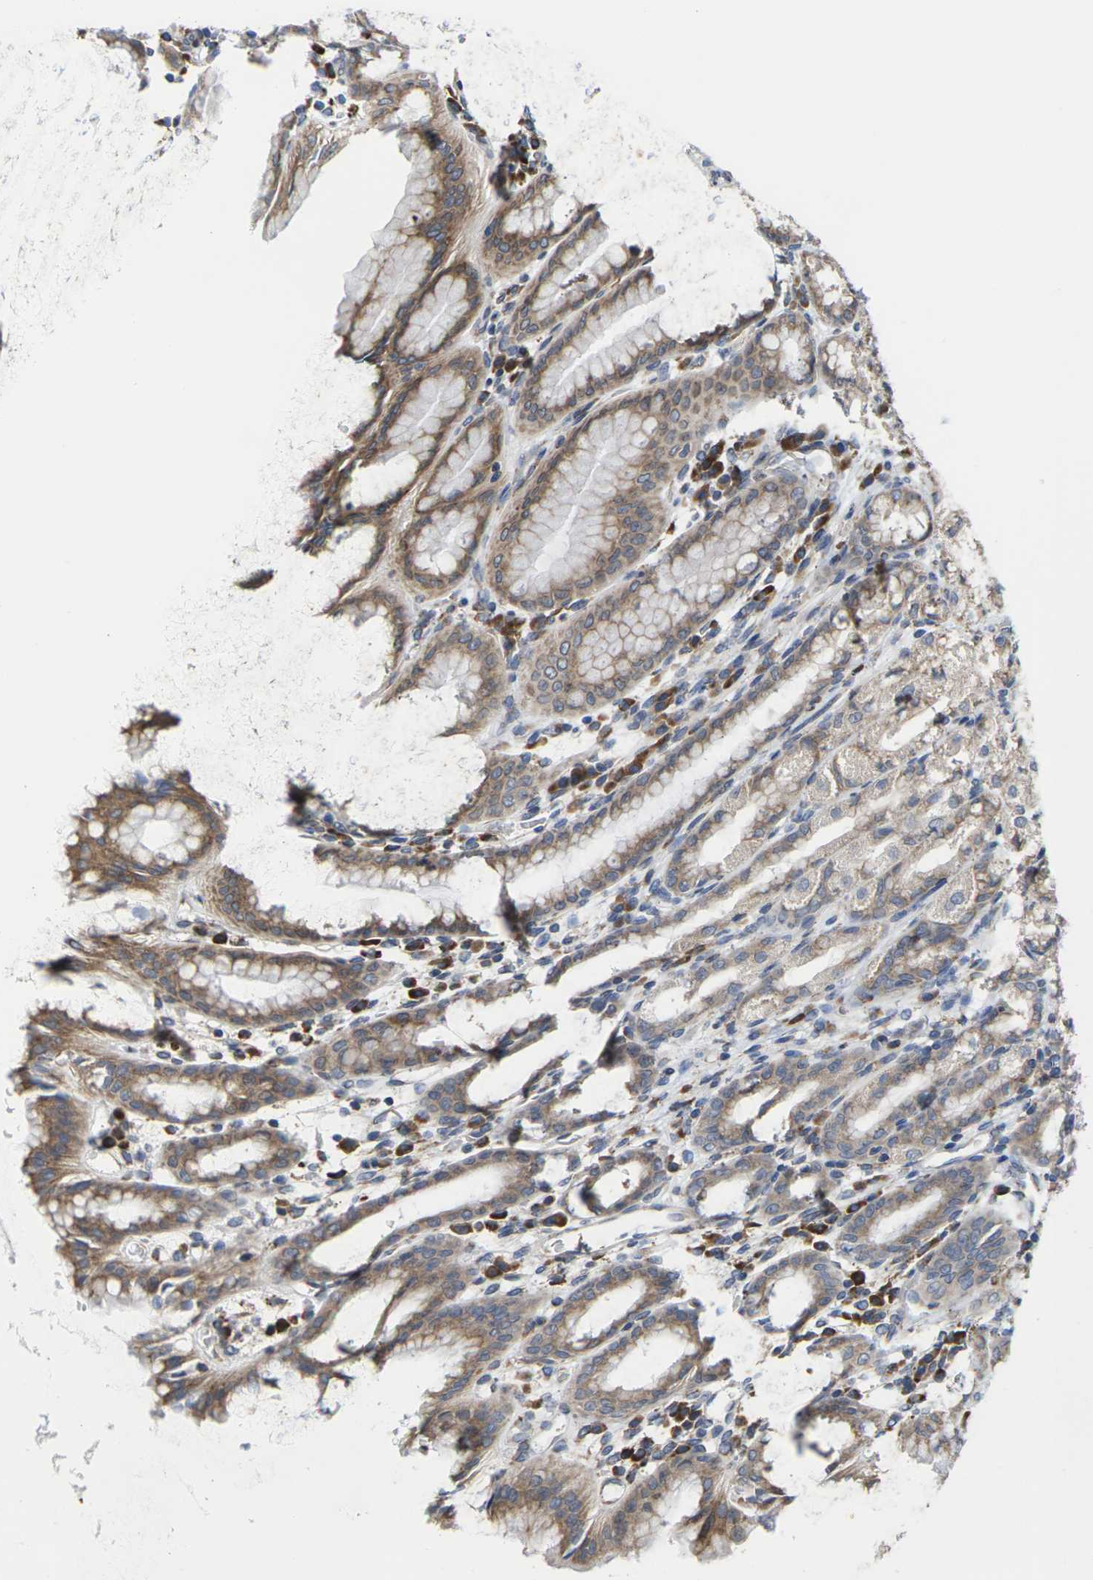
{"staining": {"intensity": "moderate", "quantity": "25%-75%", "location": "cytoplasmic/membranous"}, "tissue": "stomach", "cell_type": "Glandular cells", "image_type": "normal", "snomed": [{"axis": "morphology", "description": "Normal tissue, NOS"}, {"axis": "topography", "description": "Stomach, upper"}], "caption": "About 25%-75% of glandular cells in normal stomach display moderate cytoplasmic/membranous protein expression as visualized by brown immunohistochemical staining.", "gene": "PDZK1IP1", "patient": {"sex": "male", "age": 68}}